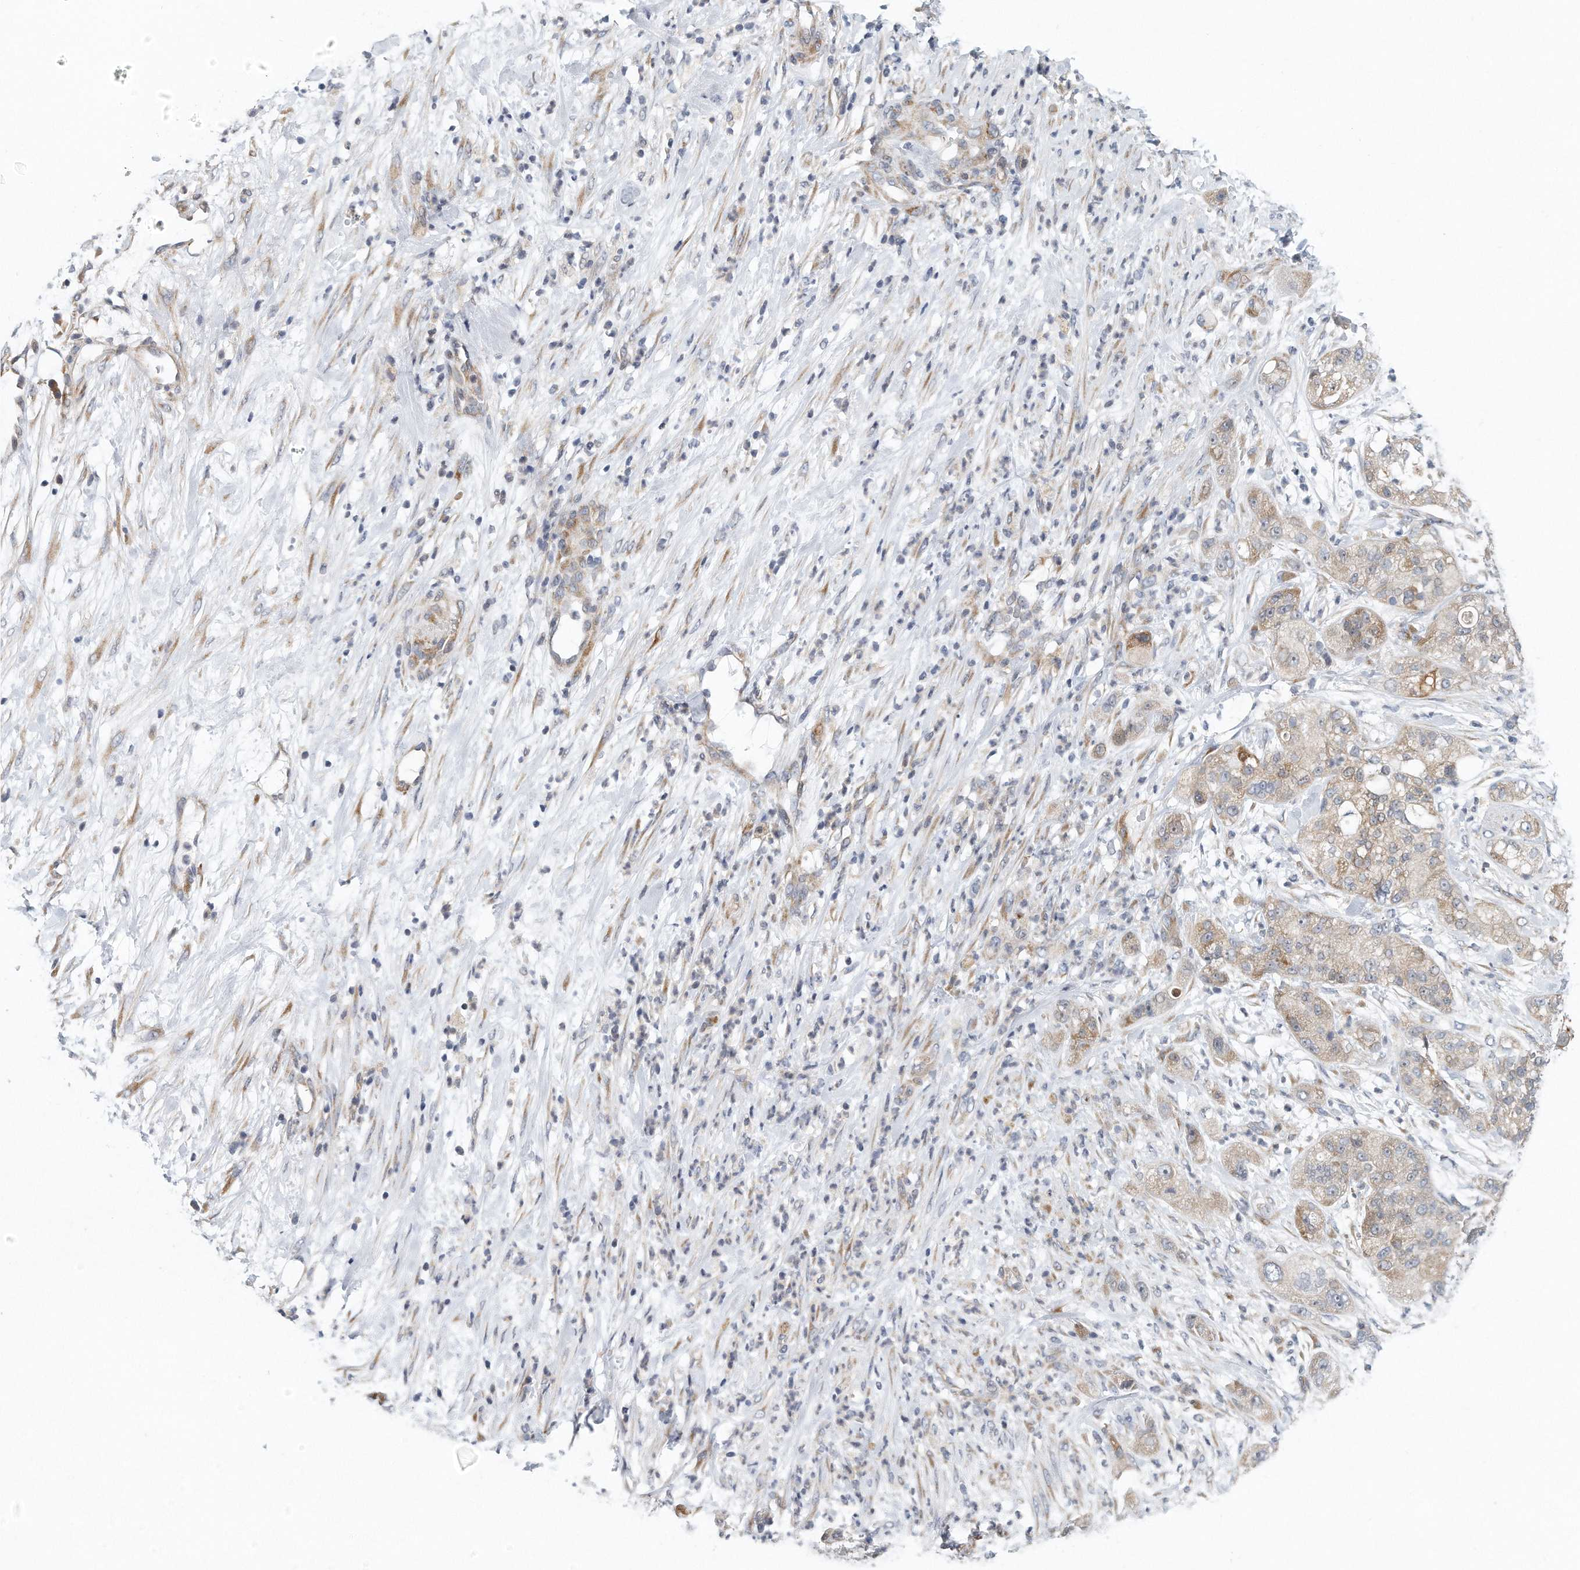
{"staining": {"intensity": "weak", "quantity": "25%-75%", "location": "cytoplasmic/membranous"}, "tissue": "pancreatic cancer", "cell_type": "Tumor cells", "image_type": "cancer", "snomed": [{"axis": "morphology", "description": "Adenocarcinoma, NOS"}, {"axis": "topography", "description": "Pancreas"}], "caption": "IHC (DAB (3,3'-diaminobenzidine)) staining of adenocarcinoma (pancreatic) demonstrates weak cytoplasmic/membranous protein staining in about 25%-75% of tumor cells.", "gene": "VLDLR", "patient": {"sex": "female", "age": 78}}